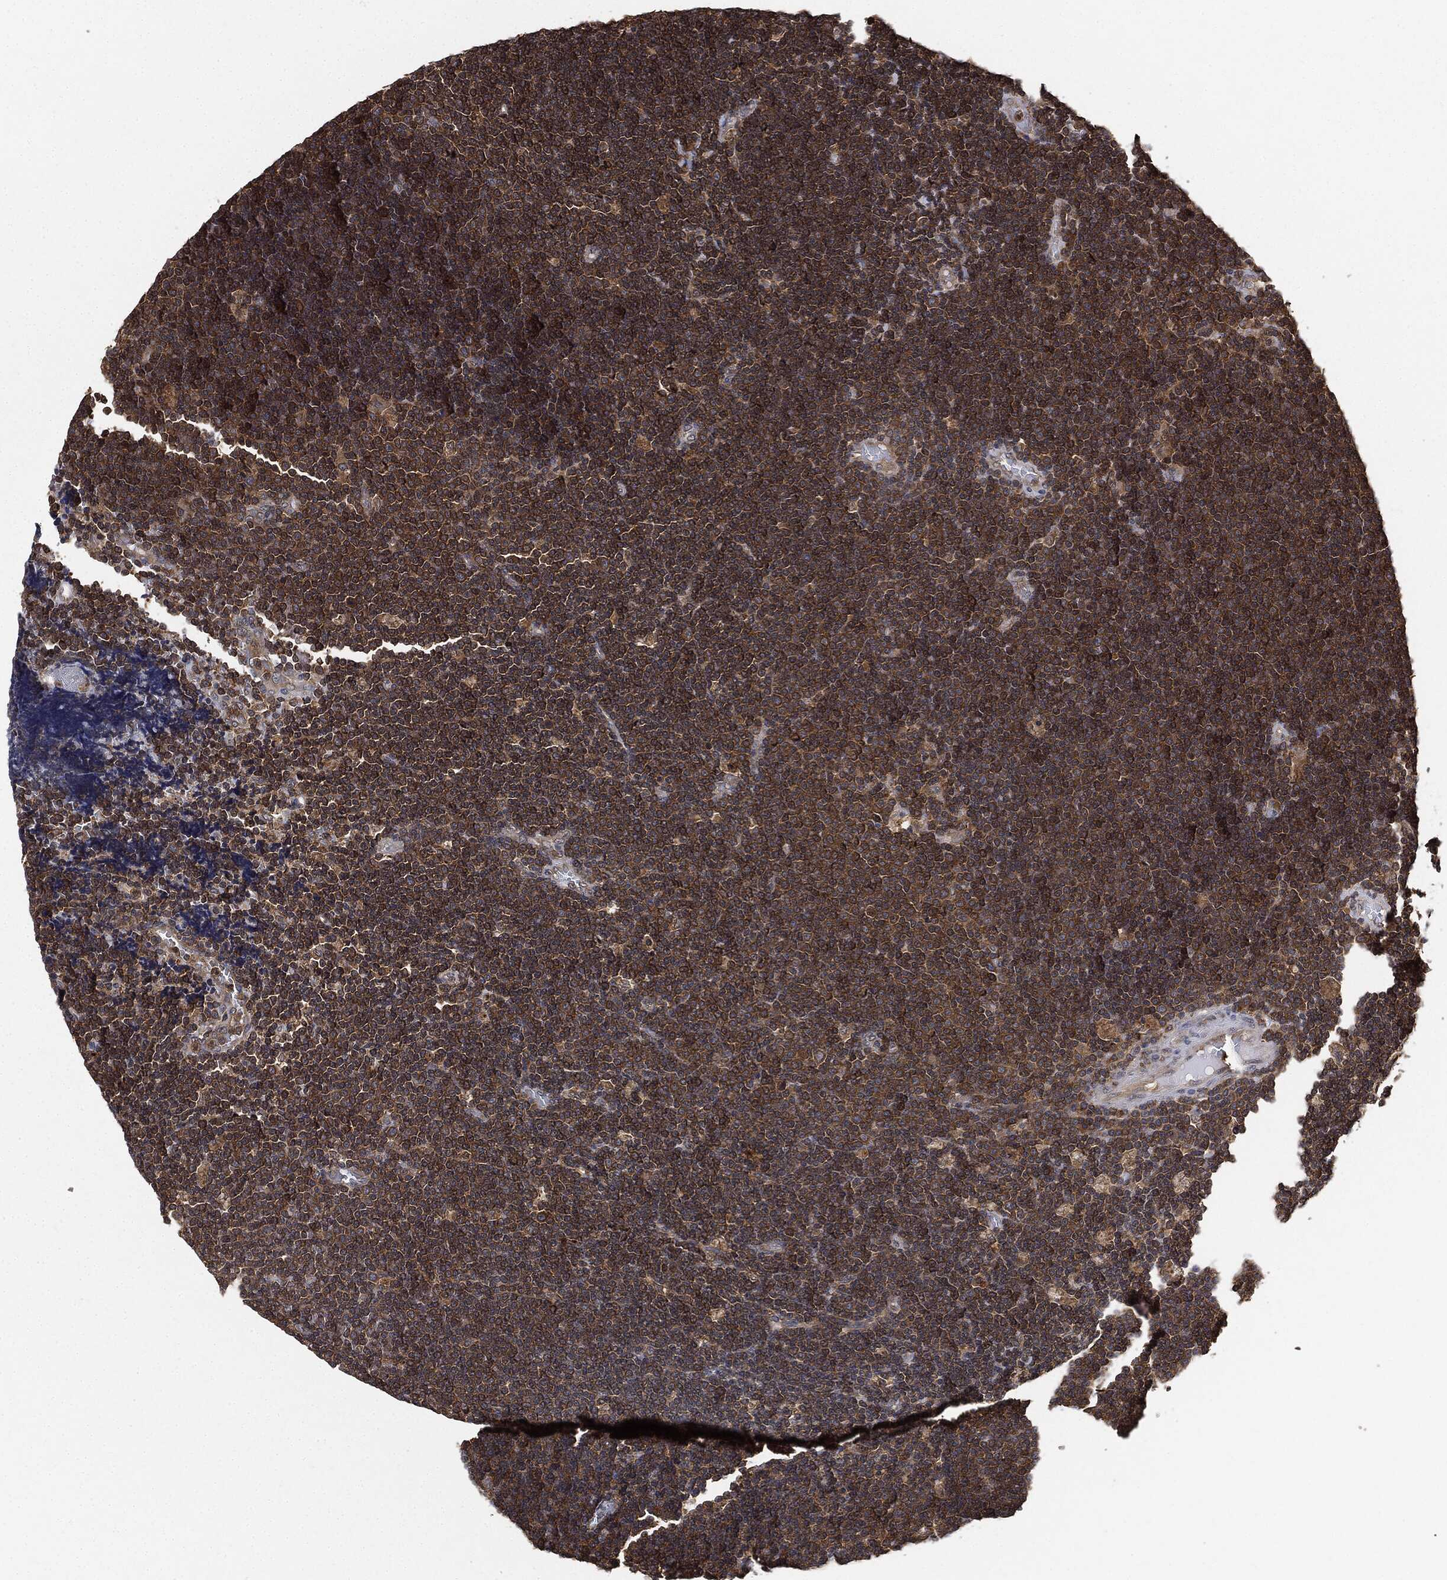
{"staining": {"intensity": "moderate", "quantity": ">75%", "location": "cytoplasmic/membranous"}, "tissue": "lymphoma", "cell_type": "Tumor cells", "image_type": "cancer", "snomed": [{"axis": "morphology", "description": "Malignant lymphoma, non-Hodgkin's type, Low grade"}, {"axis": "topography", "description": "Brain"}], "caption": "Protein staining by immunohistochemistry displays moderate cytoplasmic/membranous positivity in approximately >75% of tumor cells in lymphoma.", "gene": "BRAF", "patient": {"sex": "female", "age": 66}}